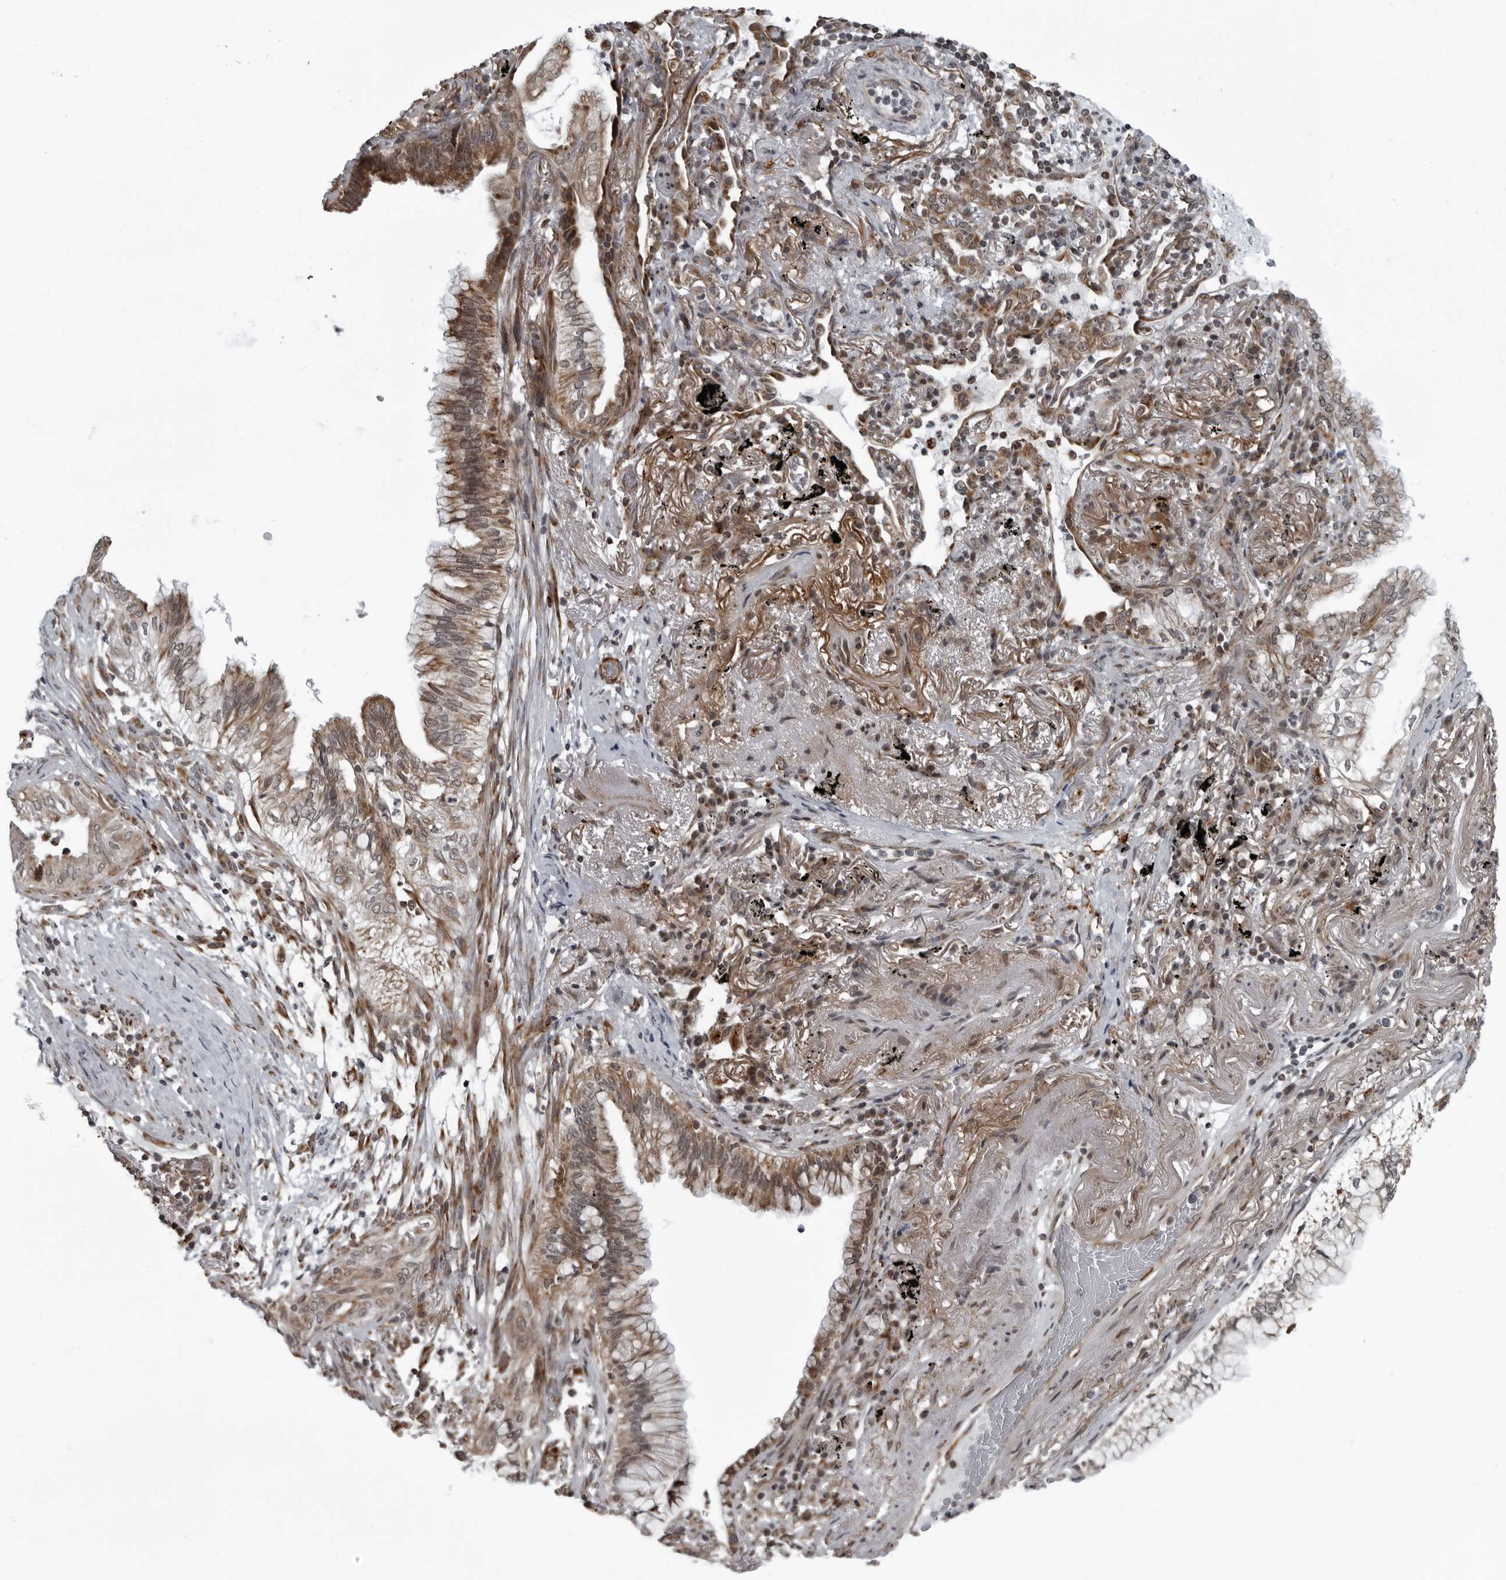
{"staining": {"intensity": "moderate", "quantity": ">75%", "location": "cytoplasmic/membranous,nuclear"}, "tissue": "lung cancer", "cell_type": "Tumor cells", "image_type": "cancer", "snomed": [{"axis": "morphology", "description": "Adenocarcinoma, NOS"}, {"axis": "topography", "description": "Lung"}], "caption": "An image of adenocarcinoma (lung) stained for a protein displays moderate cytoplasmic/membranous and nuclear brown staining in tumor cells.", "gene": "RTCA", "patient": {"sex": "female", "age": 70}}